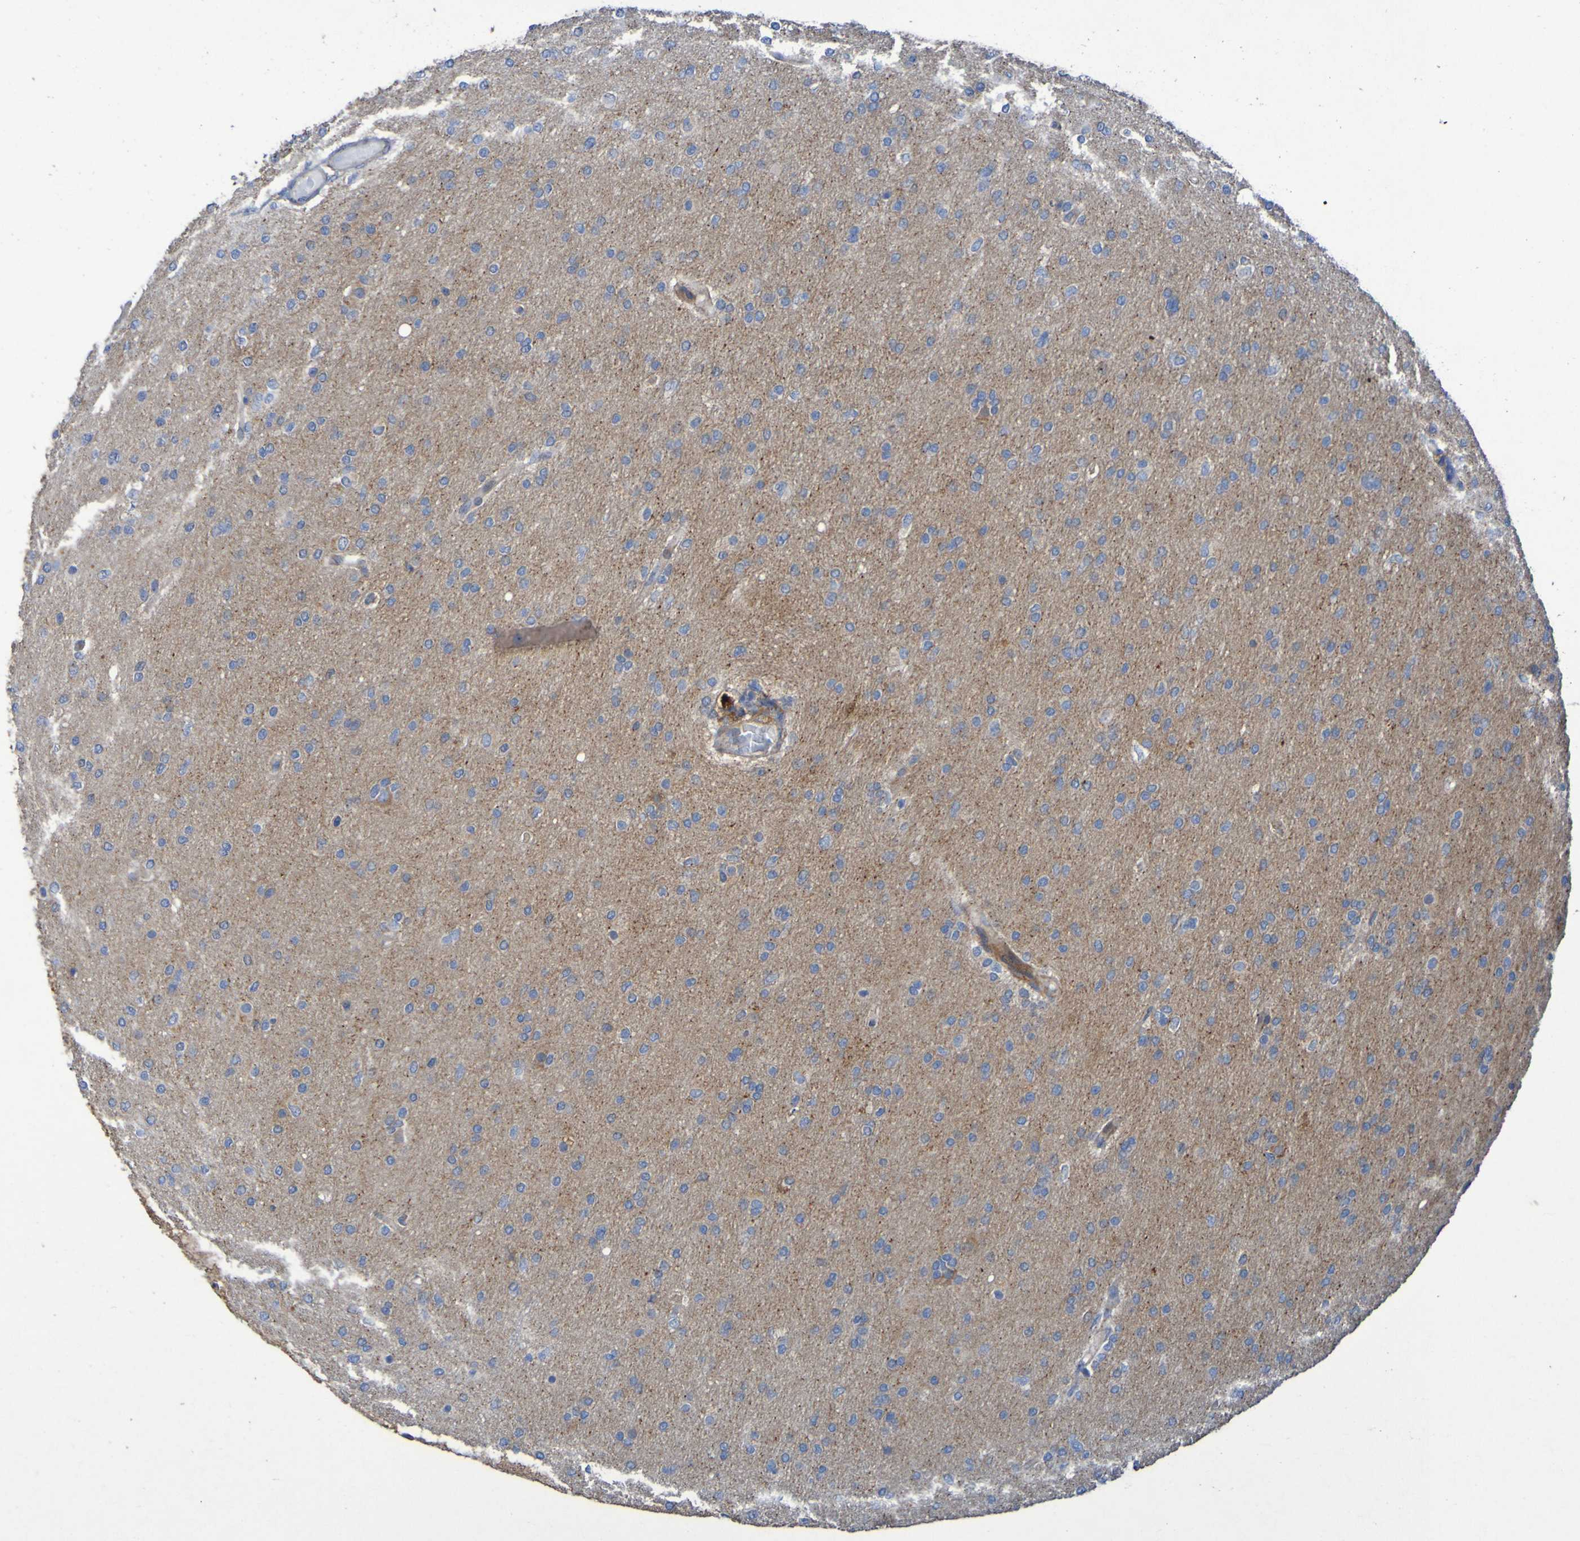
{"staining": {"intensity": "moderate", "quantity": "<25%", "location": "cytoplasmic/membranous"}, "tissue": "glioma", "cell_type": "Tumor cells", "image_type": "cancer", "snomed": [{"axis": "morphology", "description": "Glioma, malignant, High grade"}, {"axis": "topography", "description": "Cerebral cortex"}], "caption": "The micrograph demonstrates staining of malignant glioma (high-grade), revealing moderate cytoplasmic/membranous protein expression (brown color) within tumor cells. The staining is performed using DAB (3,3'-diaminobenzidine) brown chromogen to label protein expression. The nuclei are counter-stained blue using hematoxylin.", "gene": "ARHGEF16", "patient": {"sex": "female", "age": 36}}